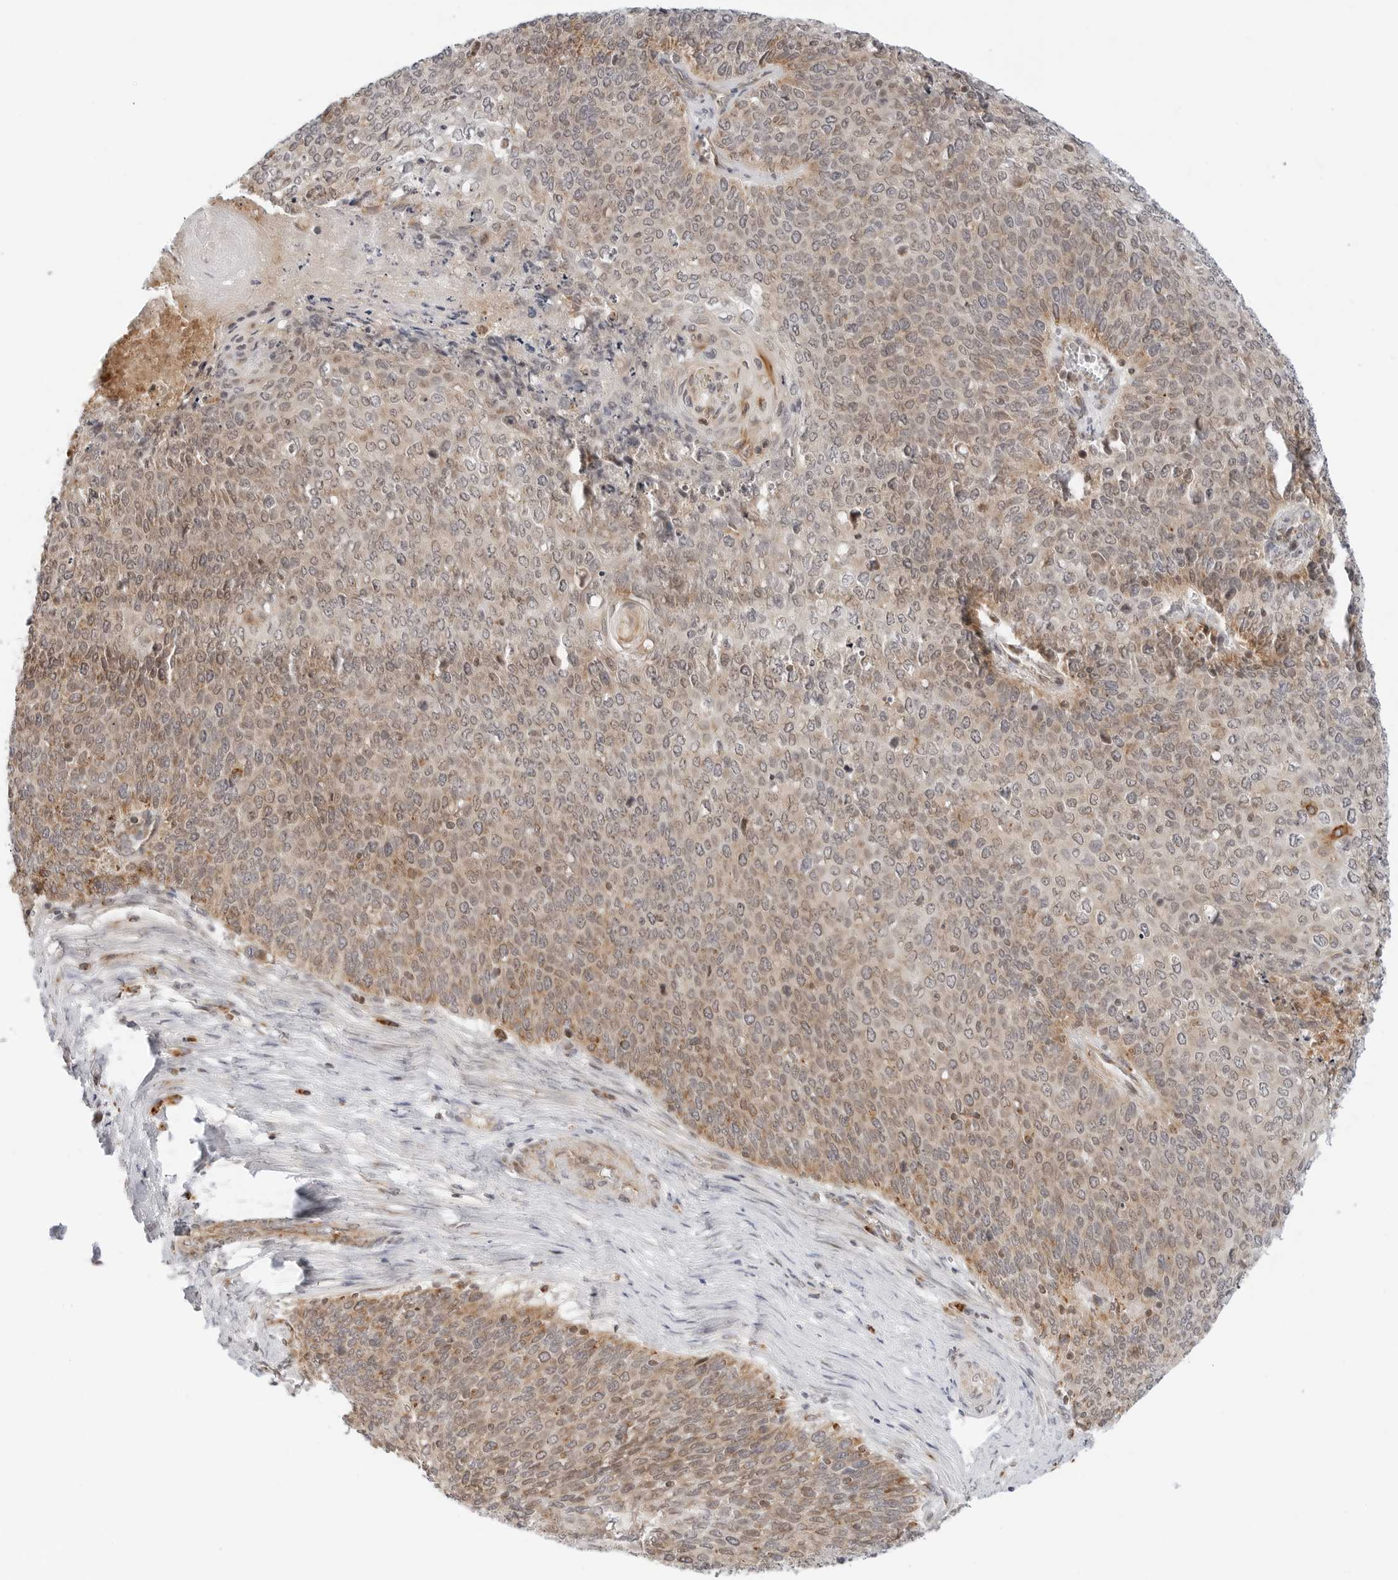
{"staining": {"intensity": "weak", "quantity": ">75%", "location": "cytoplasmic/membranous"}, "tissue": "cervical cancer", "cell_type": "Tumor cells", "image_type": "cancer", "snomed": [{"axis": "morphology", "description": "Squamous cell carcinoma, NOS"}, {"axis": "topography", "description": "Cervix"}], "caption": "Immunohistochemistry of cervical cancer (squamous cell carcinoma) shows low levels of weak cytoplasmic/membranous expression in about >75% of tumor cells. (brown staining indicates protein expression, while blue staining denotes nuclei).", "gene": "DYRK4", "patient": {"sex": "female", "age": 39}}